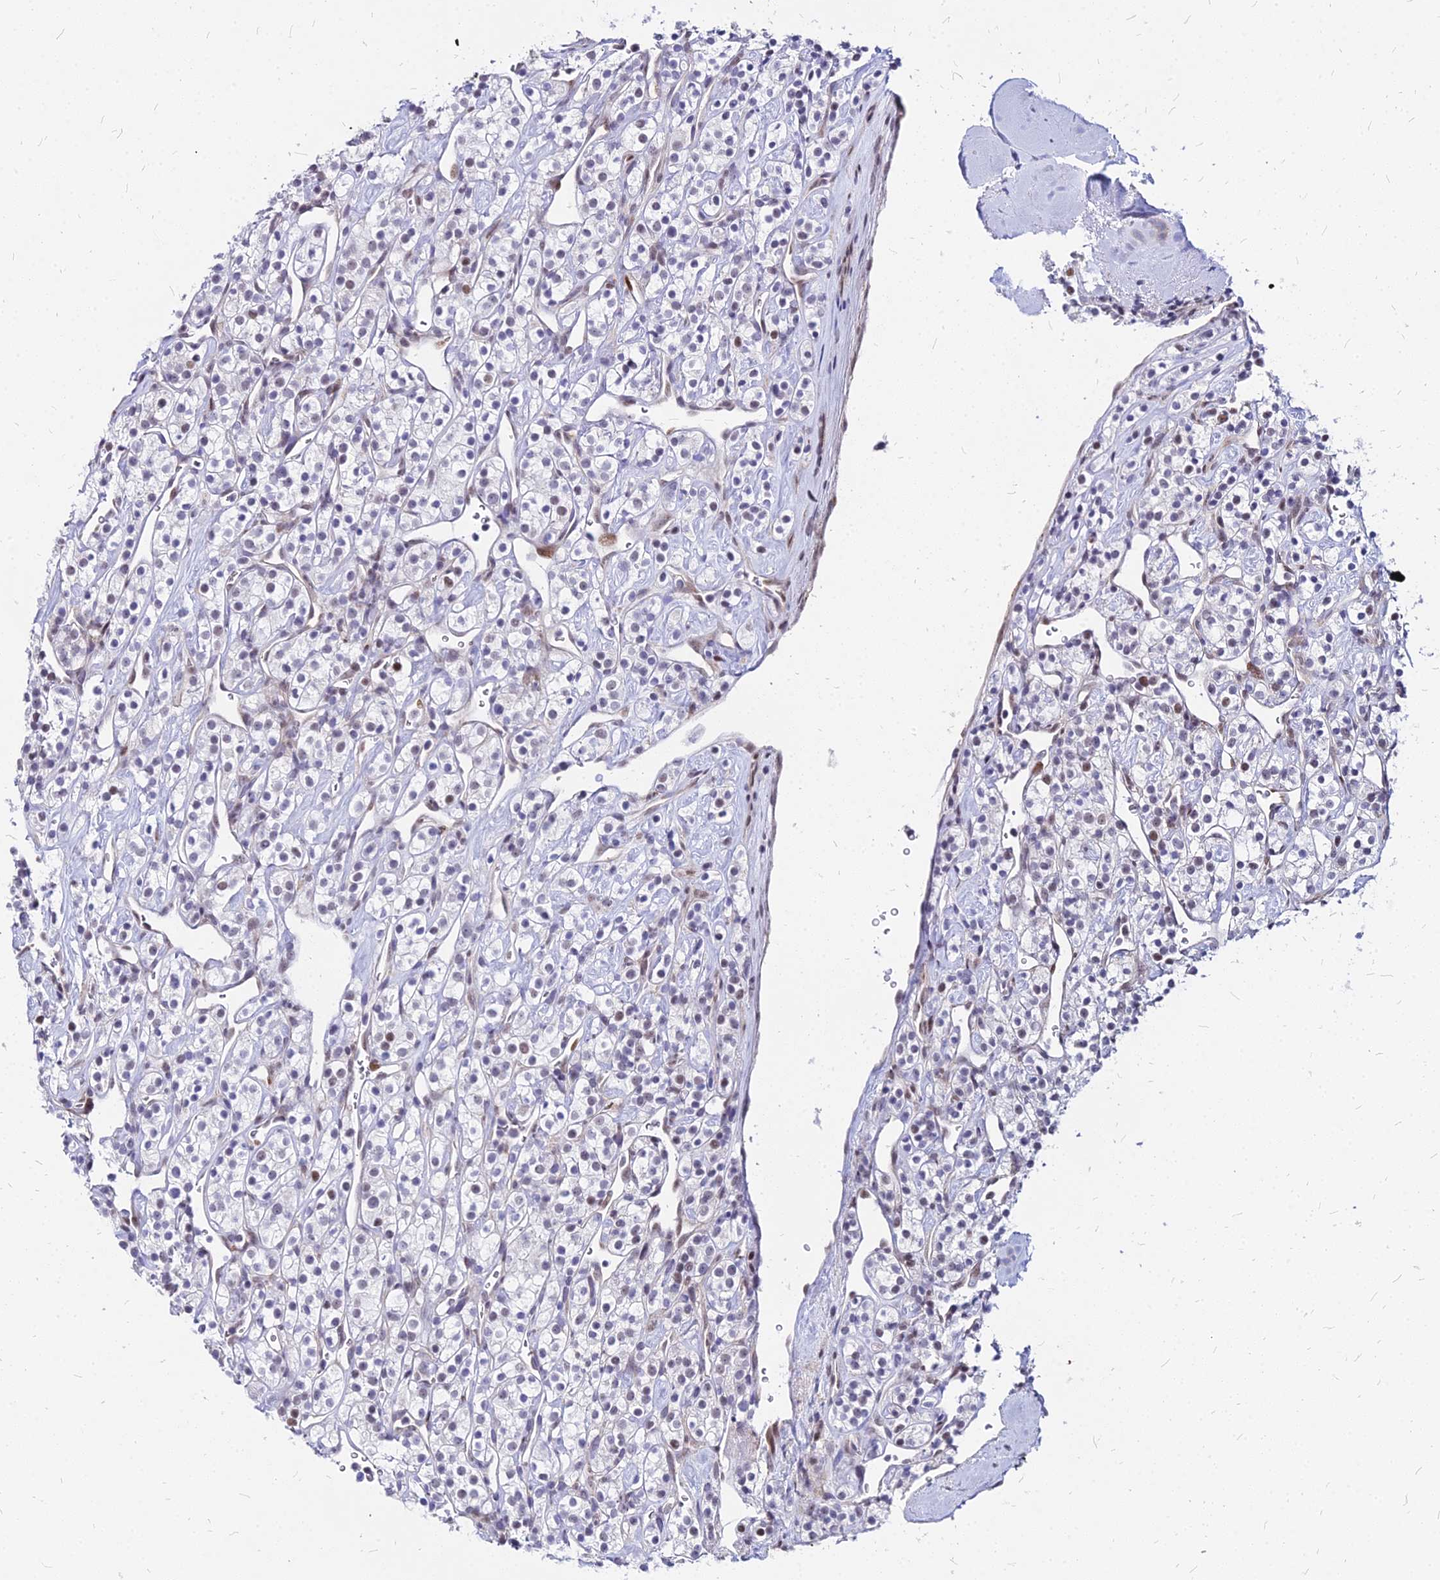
{"staining": {"intensity": "weak", "quantity": "<25%", "location": "nuclear"}, "tissue": "renal cancer", "cell_type": "Tumor cells", "image_type": "cancer", "snomed": [{"axis": "morphology", "description": "Adenocarcinoma, NOS"}, {"axis": "topography", "description": "Kidney"}], "caption": "This is a image of IHC staining of renal cancer (adenocarcinoma), which shows no staining in tumor cells.", "gene": "FDX2", "patient": {"sex": "male", "age": 77}}